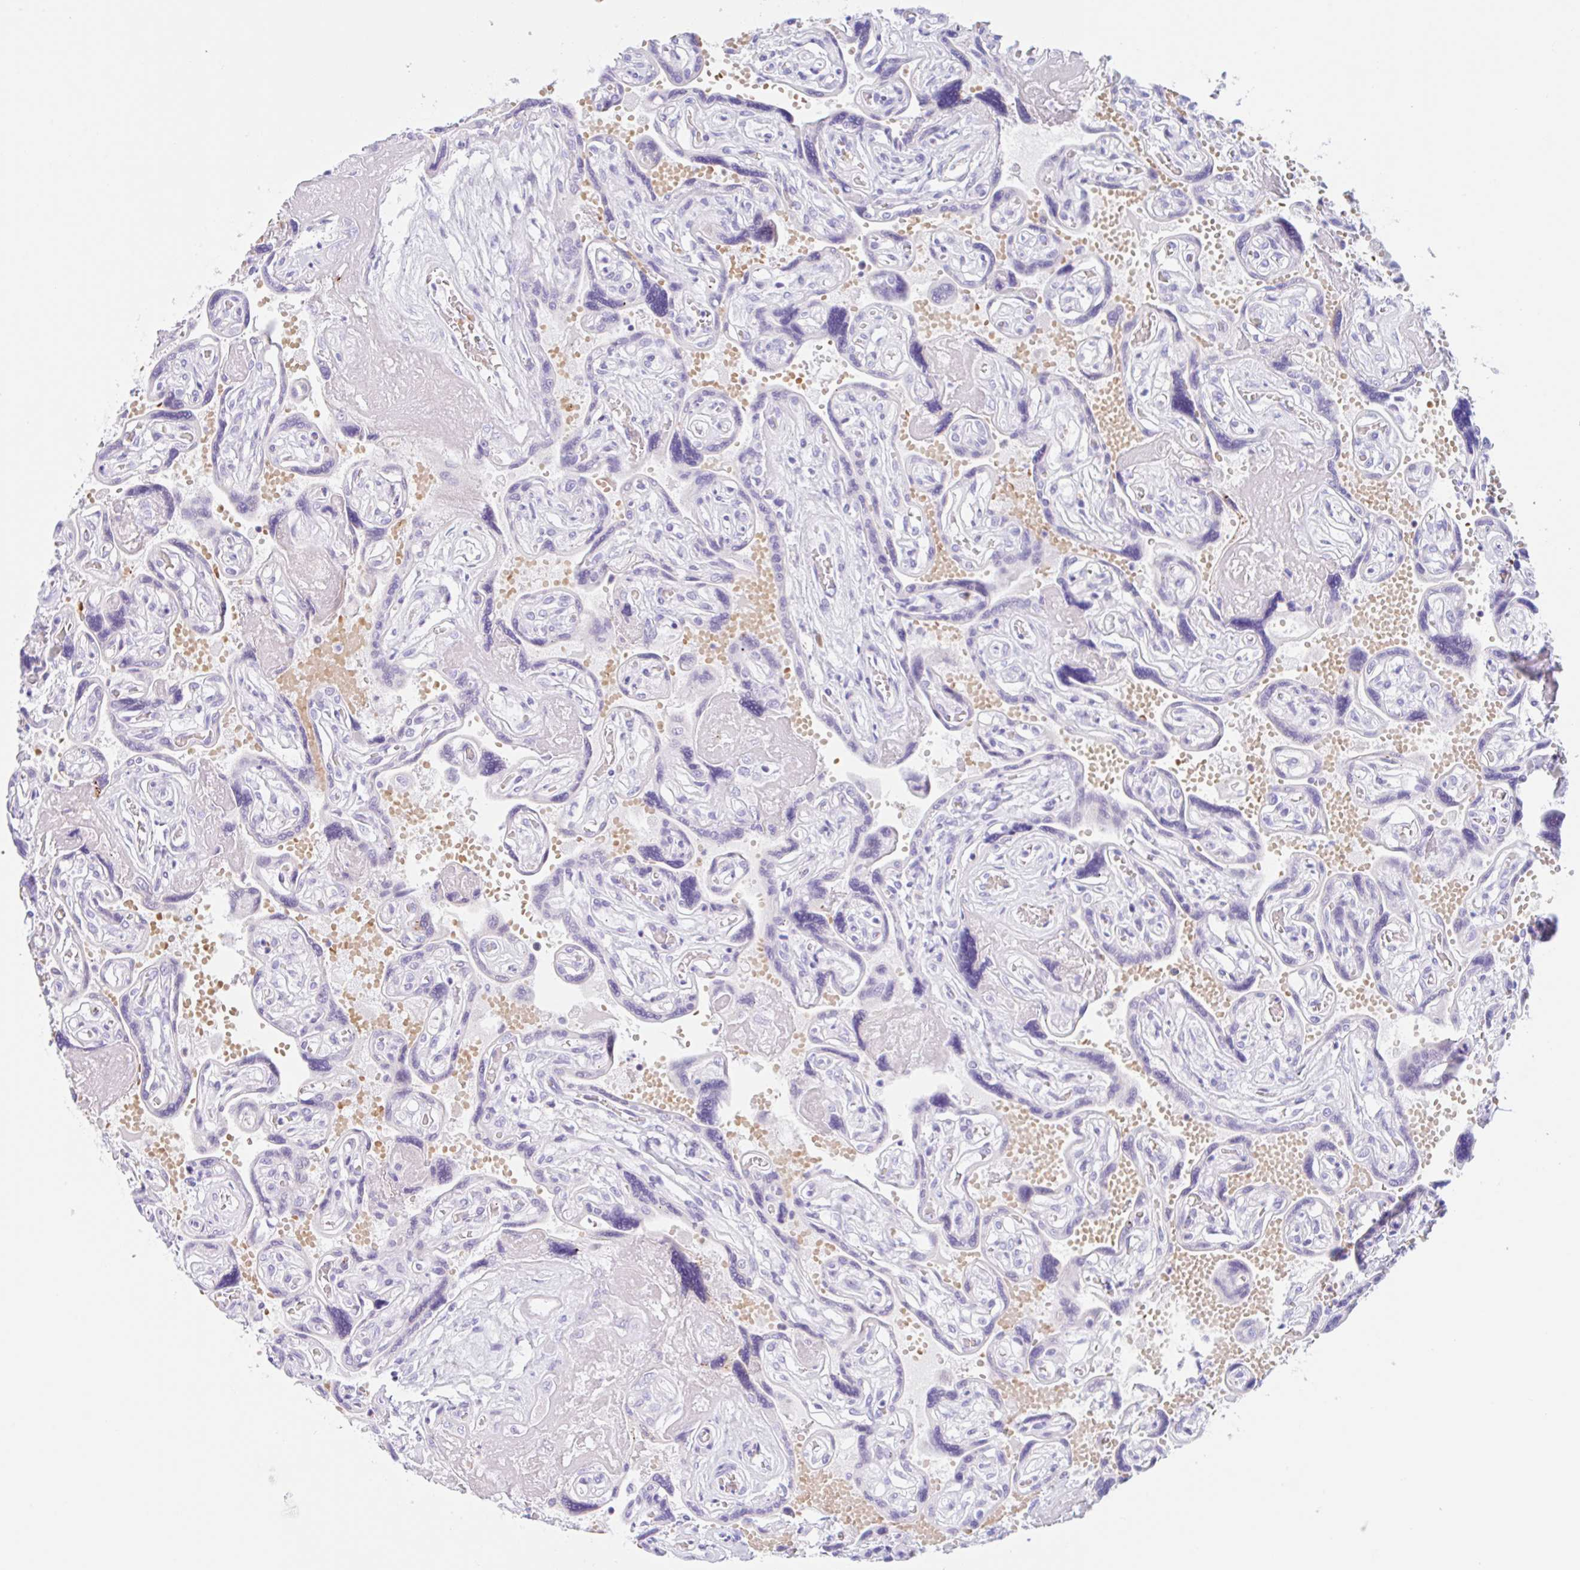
{"staining": {"intensity": "moderate", "quantity": "<25%", "location": "cytoplasmic/membranous"}, "tissue": "placenta", "cell_type": "Trophoblastic cells", "image_type": "normal", "snomed": [{"axis": "morphology", "description": "Normal tissue, NOS"}, {"axis": "topography", "description": "Placenta"}], "caption": "Protein analysis of benign placenta exhibits moderate cytoplasmic/membranous positivity in about <25% of trophoblastic cells.", "gene": "ANKRD9", "patient": {"sex": "female", "age": 32}}